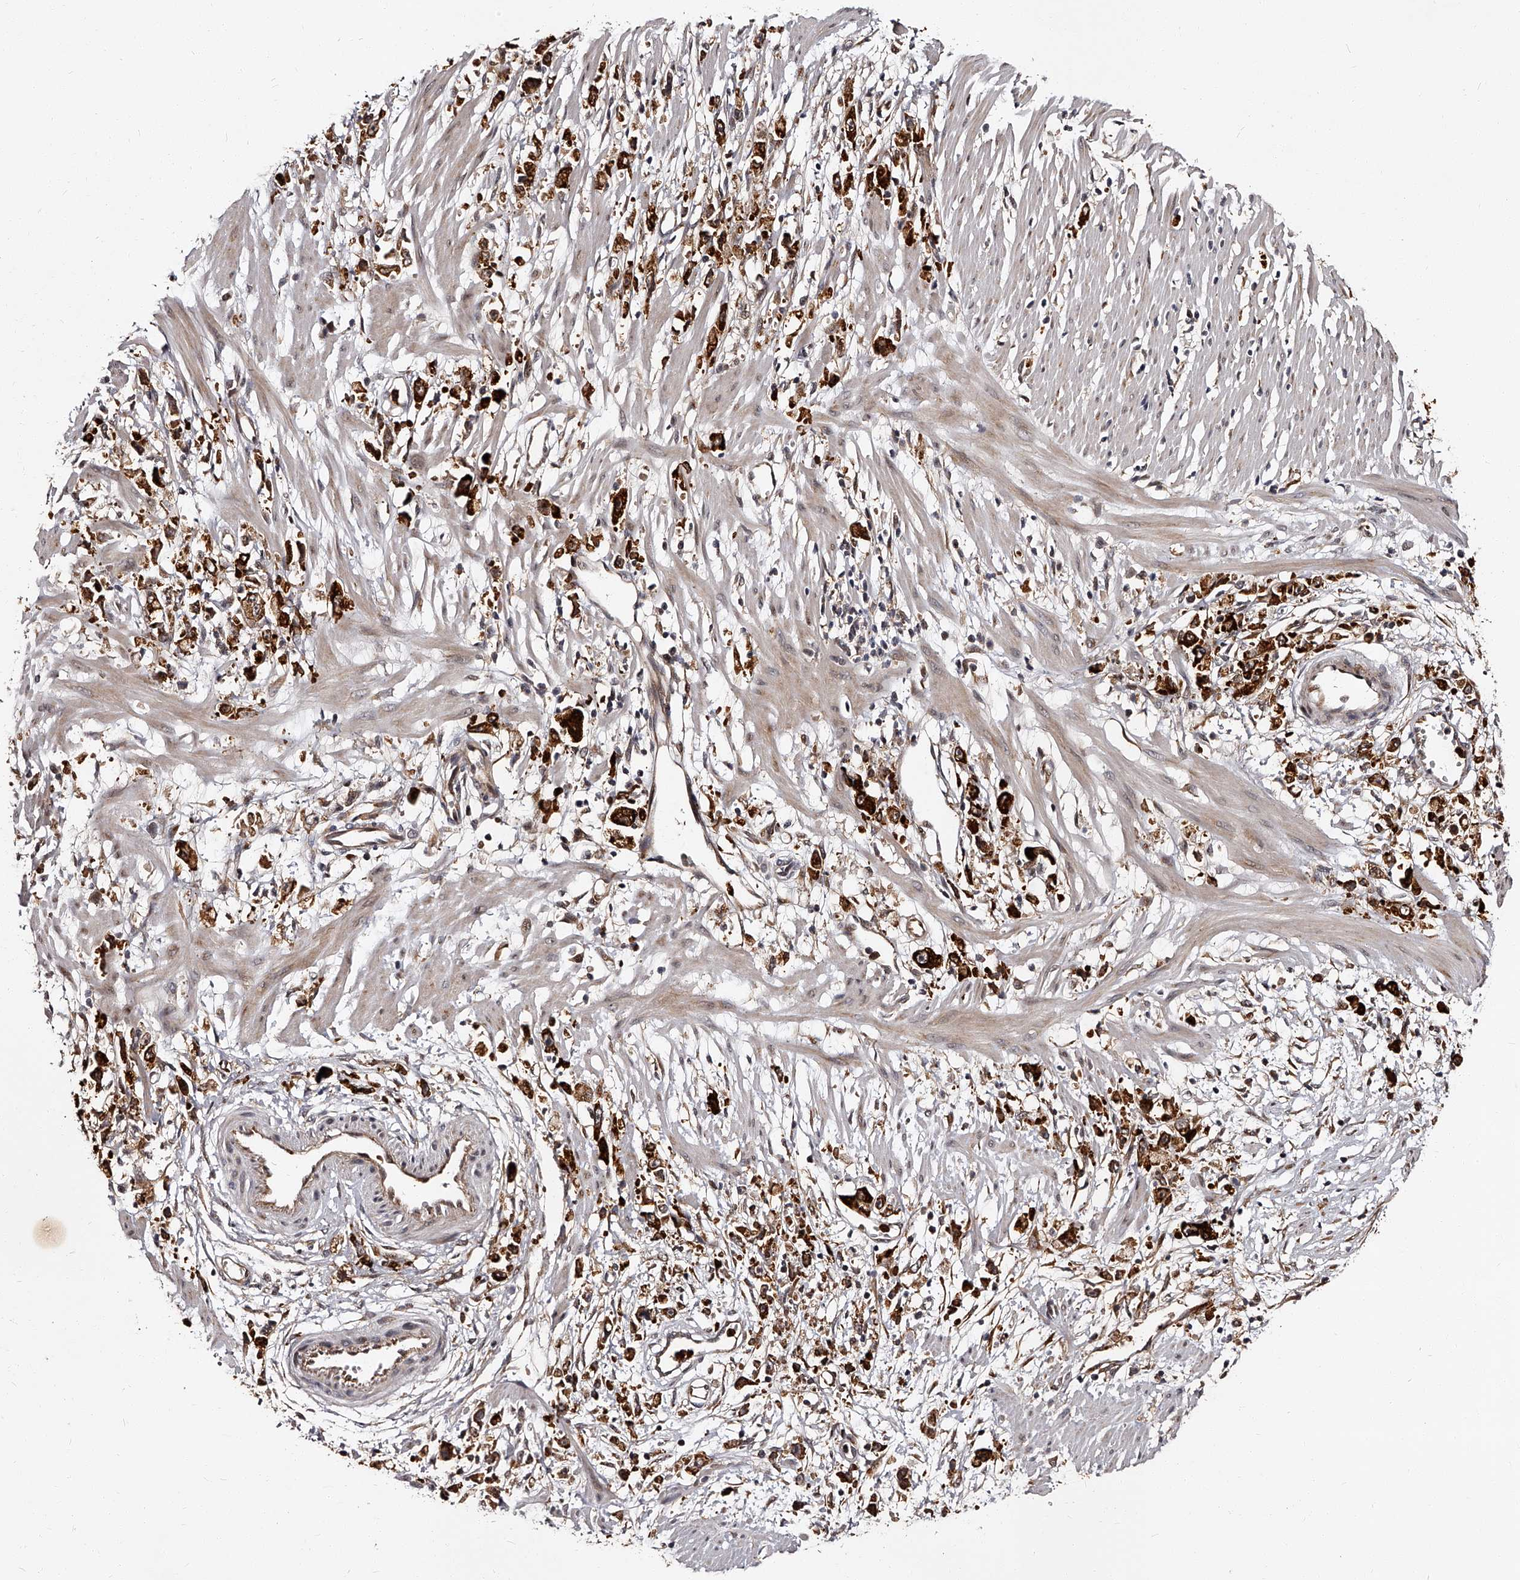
{"staining": {"intensity": "strong", "quantity": ">75%", "location": "cytoplasmic/membranous"}, "tissue": "stomach cancer", "cell_type": "Tumor cells", "image_type": "cancer", "snomed": [{"axis": "morphology", "description": "Adenocarcinoma, NOS"}, {"axis": "topography", "description": "Stomach"}], "caption": "This is an image of immunohistochemistry staining of adenocarcinoma (stomach), which shows strong expression in the cytoplasmic/membranous of tumor cells.", "gene": "RSC1A1", "patient": {"sex": "female", "age": 59}}